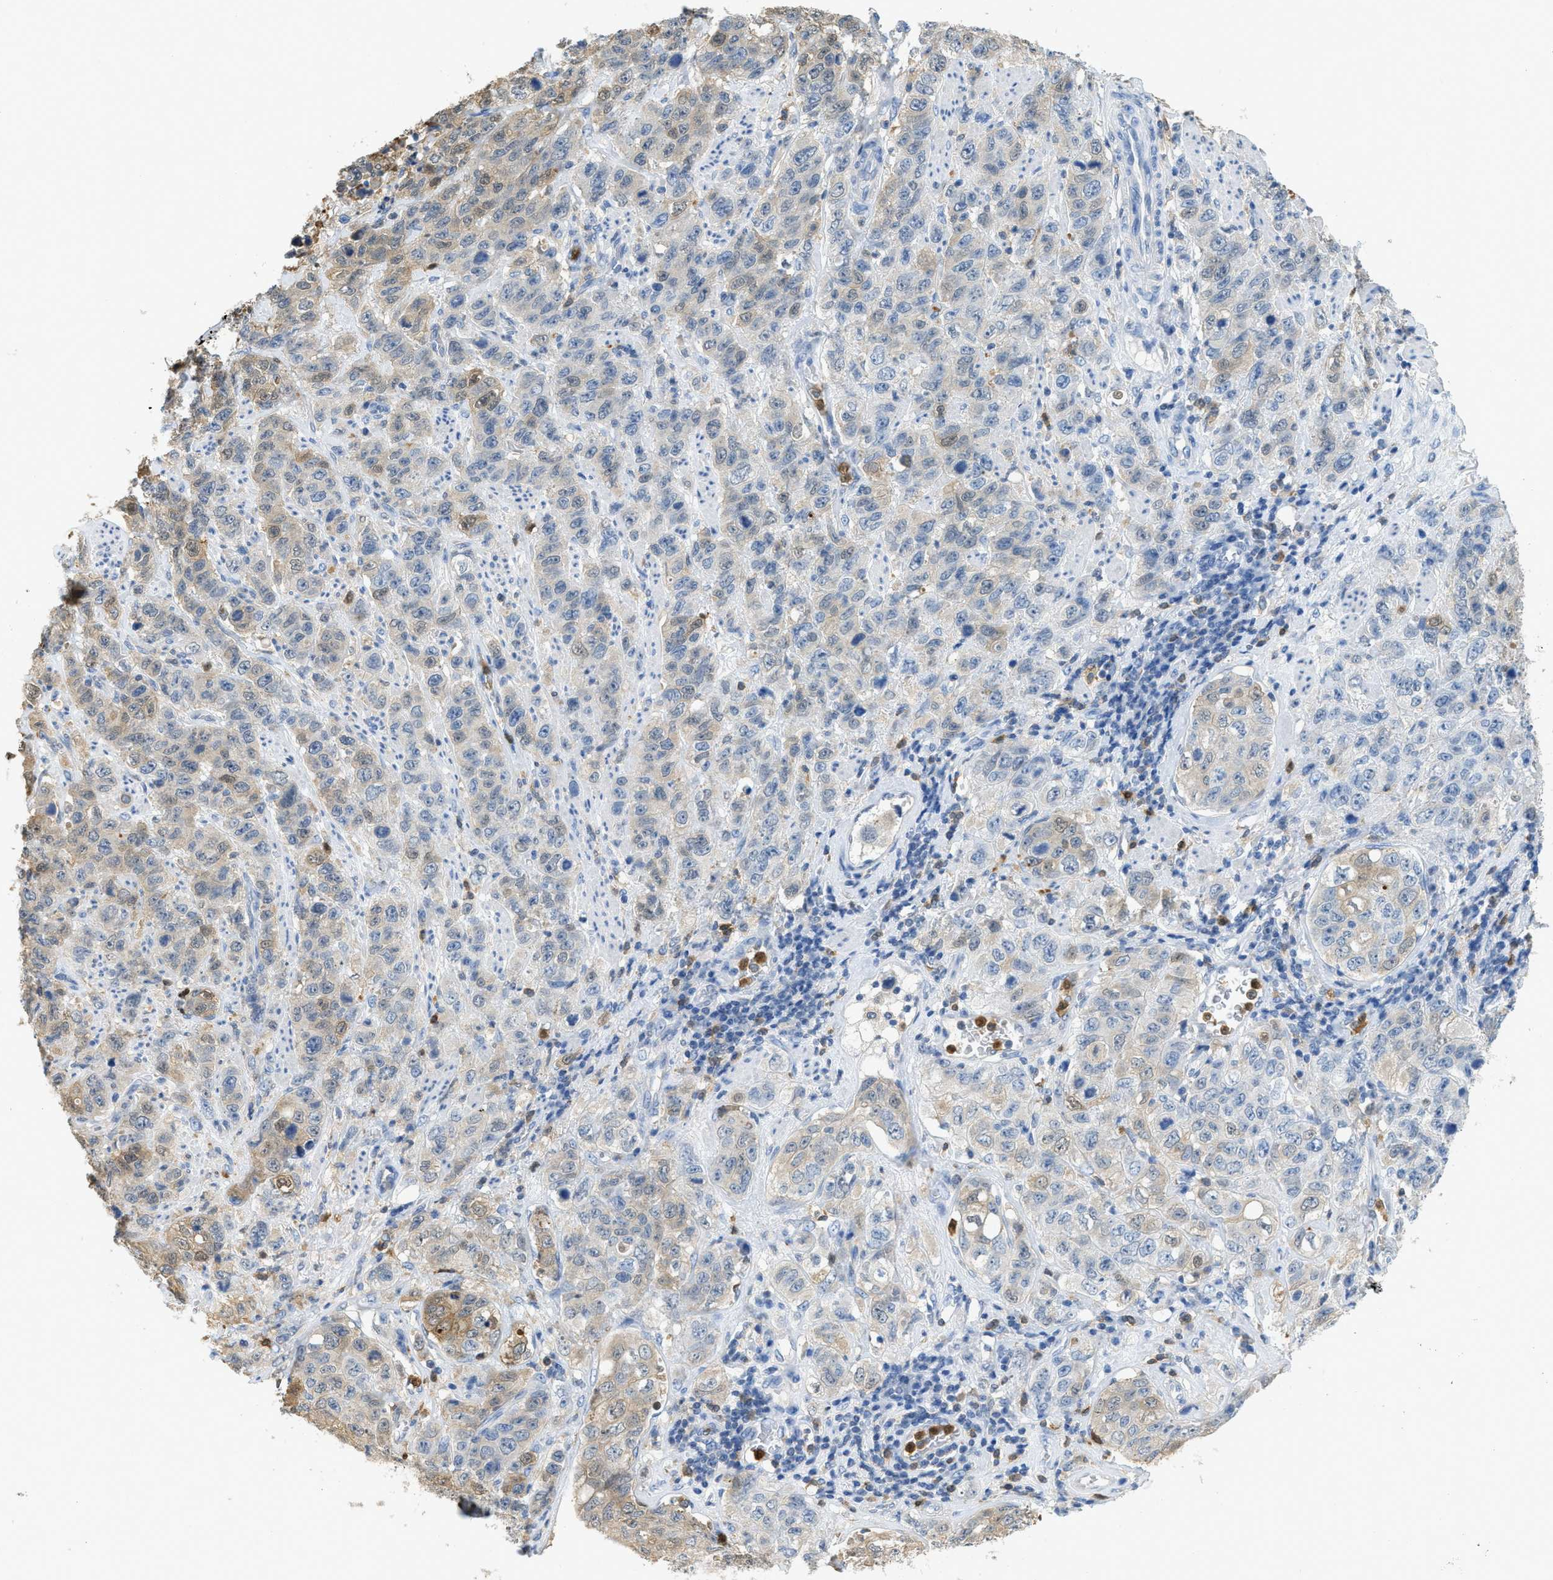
{"staining": {"intensity": "weak", "quantity": "25%-75%", "location": "cytoplasmic/membranous,nuclear"}, "tissue": "stomach cancer", "cell_type": "Tumor cells", "image_type": "cancer", "snomed": [{"axis": "morphology", "description": "Adenocarcinoma, NOS"}, {"axis": "topography", "description": "Stomach"}], "caption": "This histopathology image displays immunohistochemistry (IHC) staining of human stomach cancer, with low weak cytoplasmic/membranous and nuclear staining in approximately 25%-75% of tumor cells.", "gene": "SERPINB1", "patient": {"sex": "male", "age": 48}}